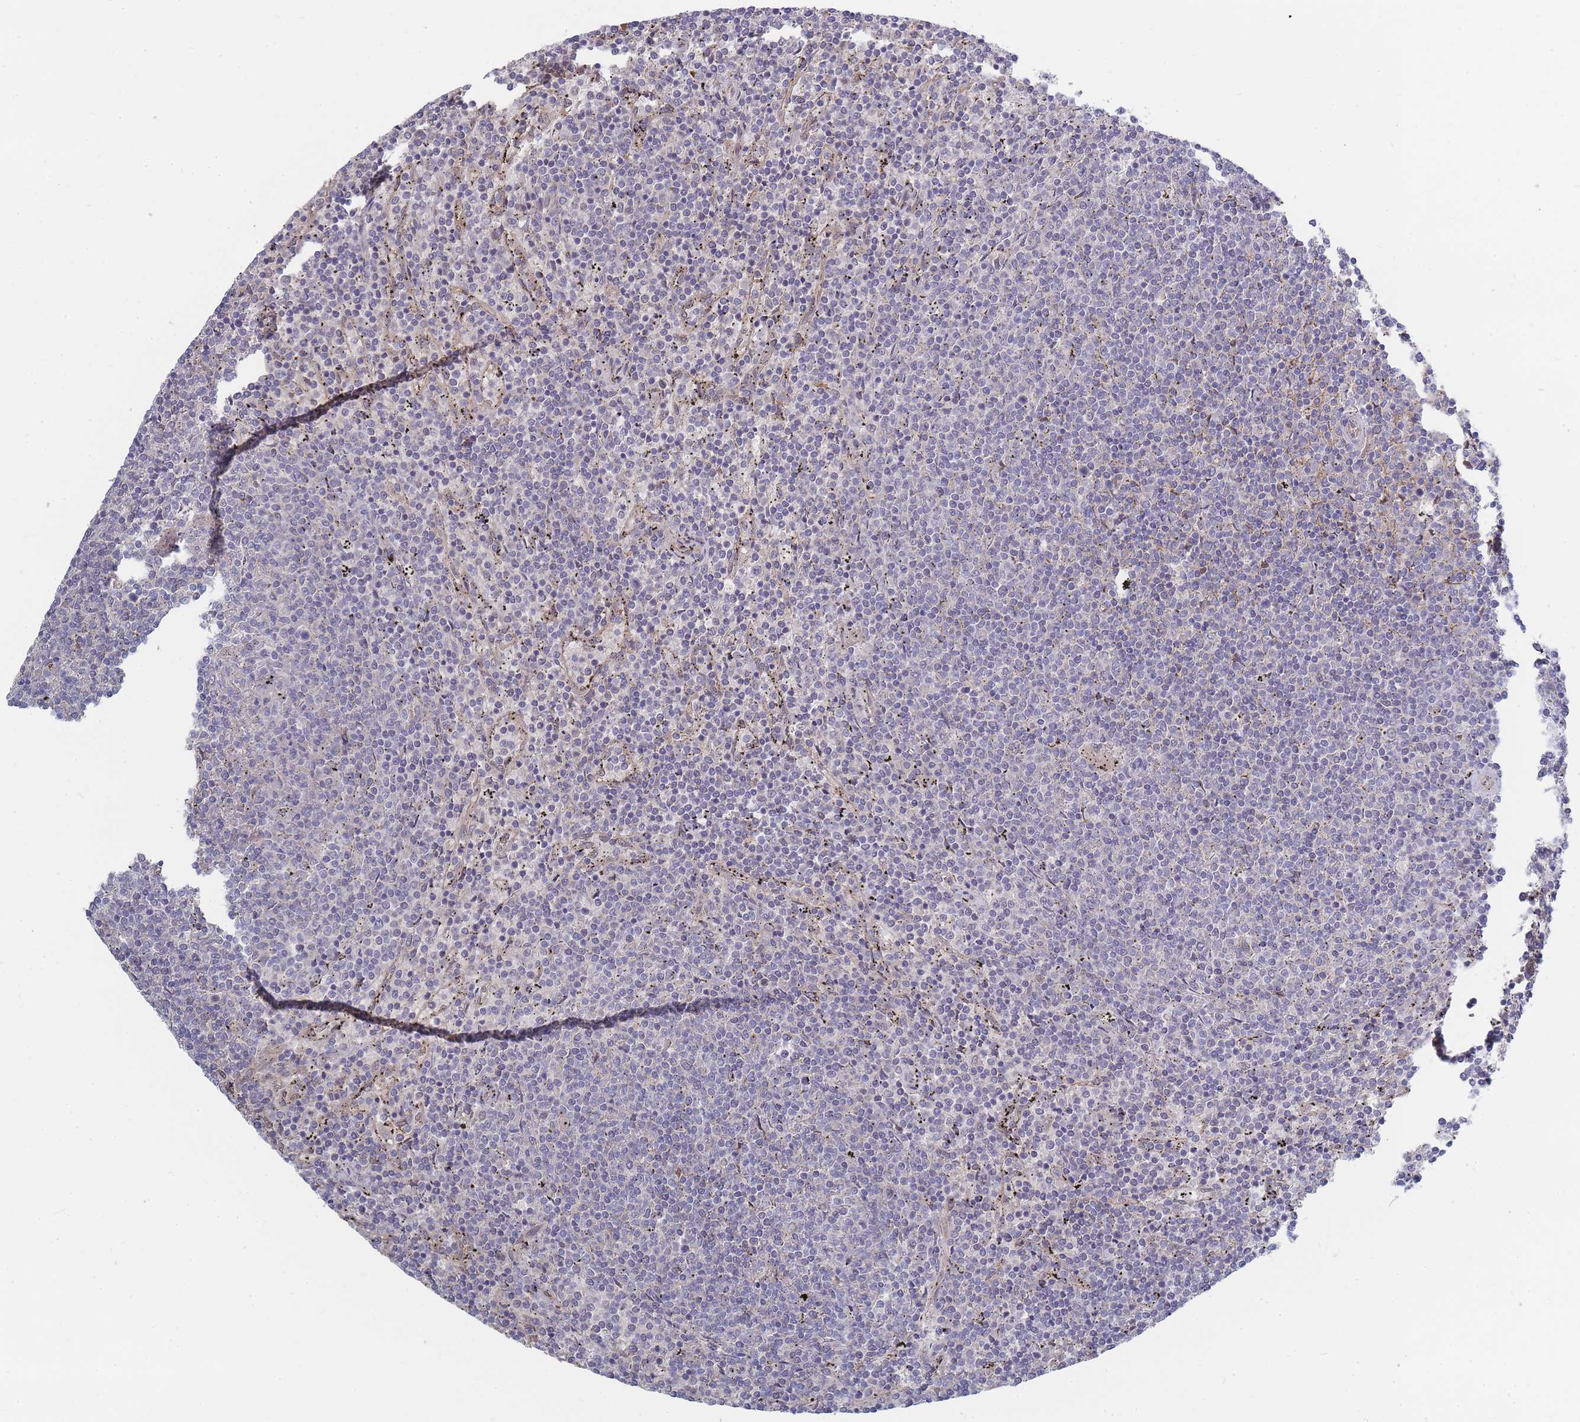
{"staining": {"intensity": "negative", "quantity": "none", "location": "none"}, "tissue": "lymphoma", "cell_type": "Tumor cells", "image_type": "cancer", "snomed": [{"axis": "morphology", "description": "Malignant lymphoma, non-Hodgkin's type, Low grade"}, {"axis": "topography", "description": "Spleen"}], "caption": "The image shows no significant staining in tumor cells of low-grade malignant lymphoma, non-Hodgkin's type.", "gene": "NUB1", "patient": {"sex": "female", "age": 50}}